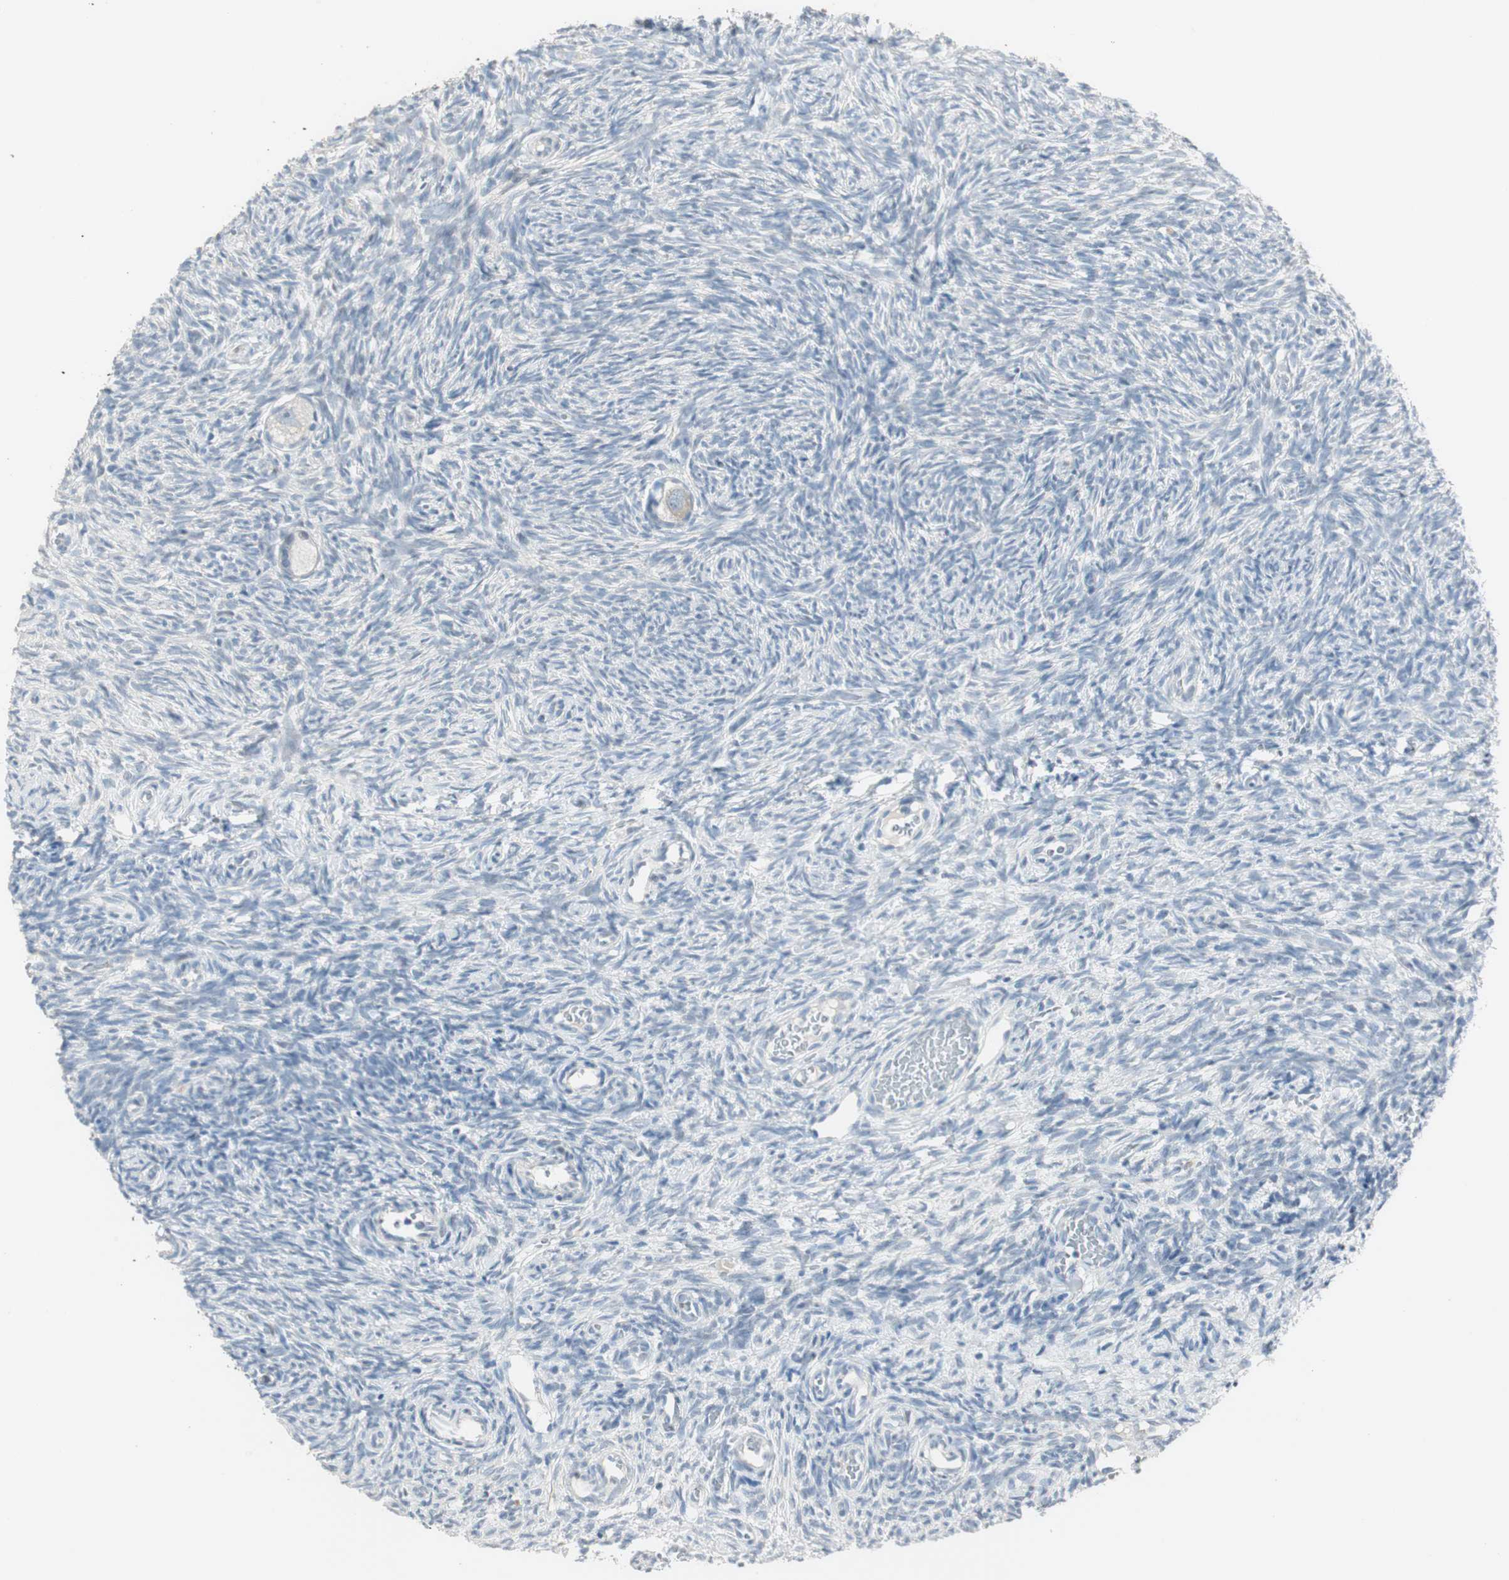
{"staining": {"intensity": "weak", "quantity": "25%-75%", "location": "cytoplasmic/membranous"}, "tissue": "ovary", "cell_type": "Follicle cells", "image_type": "normal", "snomed": [{"axis": "morphology", "description": "Normal tissue, NOS"}, {"axis": "topography", "description": "Ovary"}], "caption": "An IHC image of normal tissue is shown. Protein staining in brown labels weak cytoplasmic/membranous positivity in ovary within follicle cells. Nuclei are stained in blue.", "gene": "PDZK1", "patient": {"sex": "female", "age": 35}}